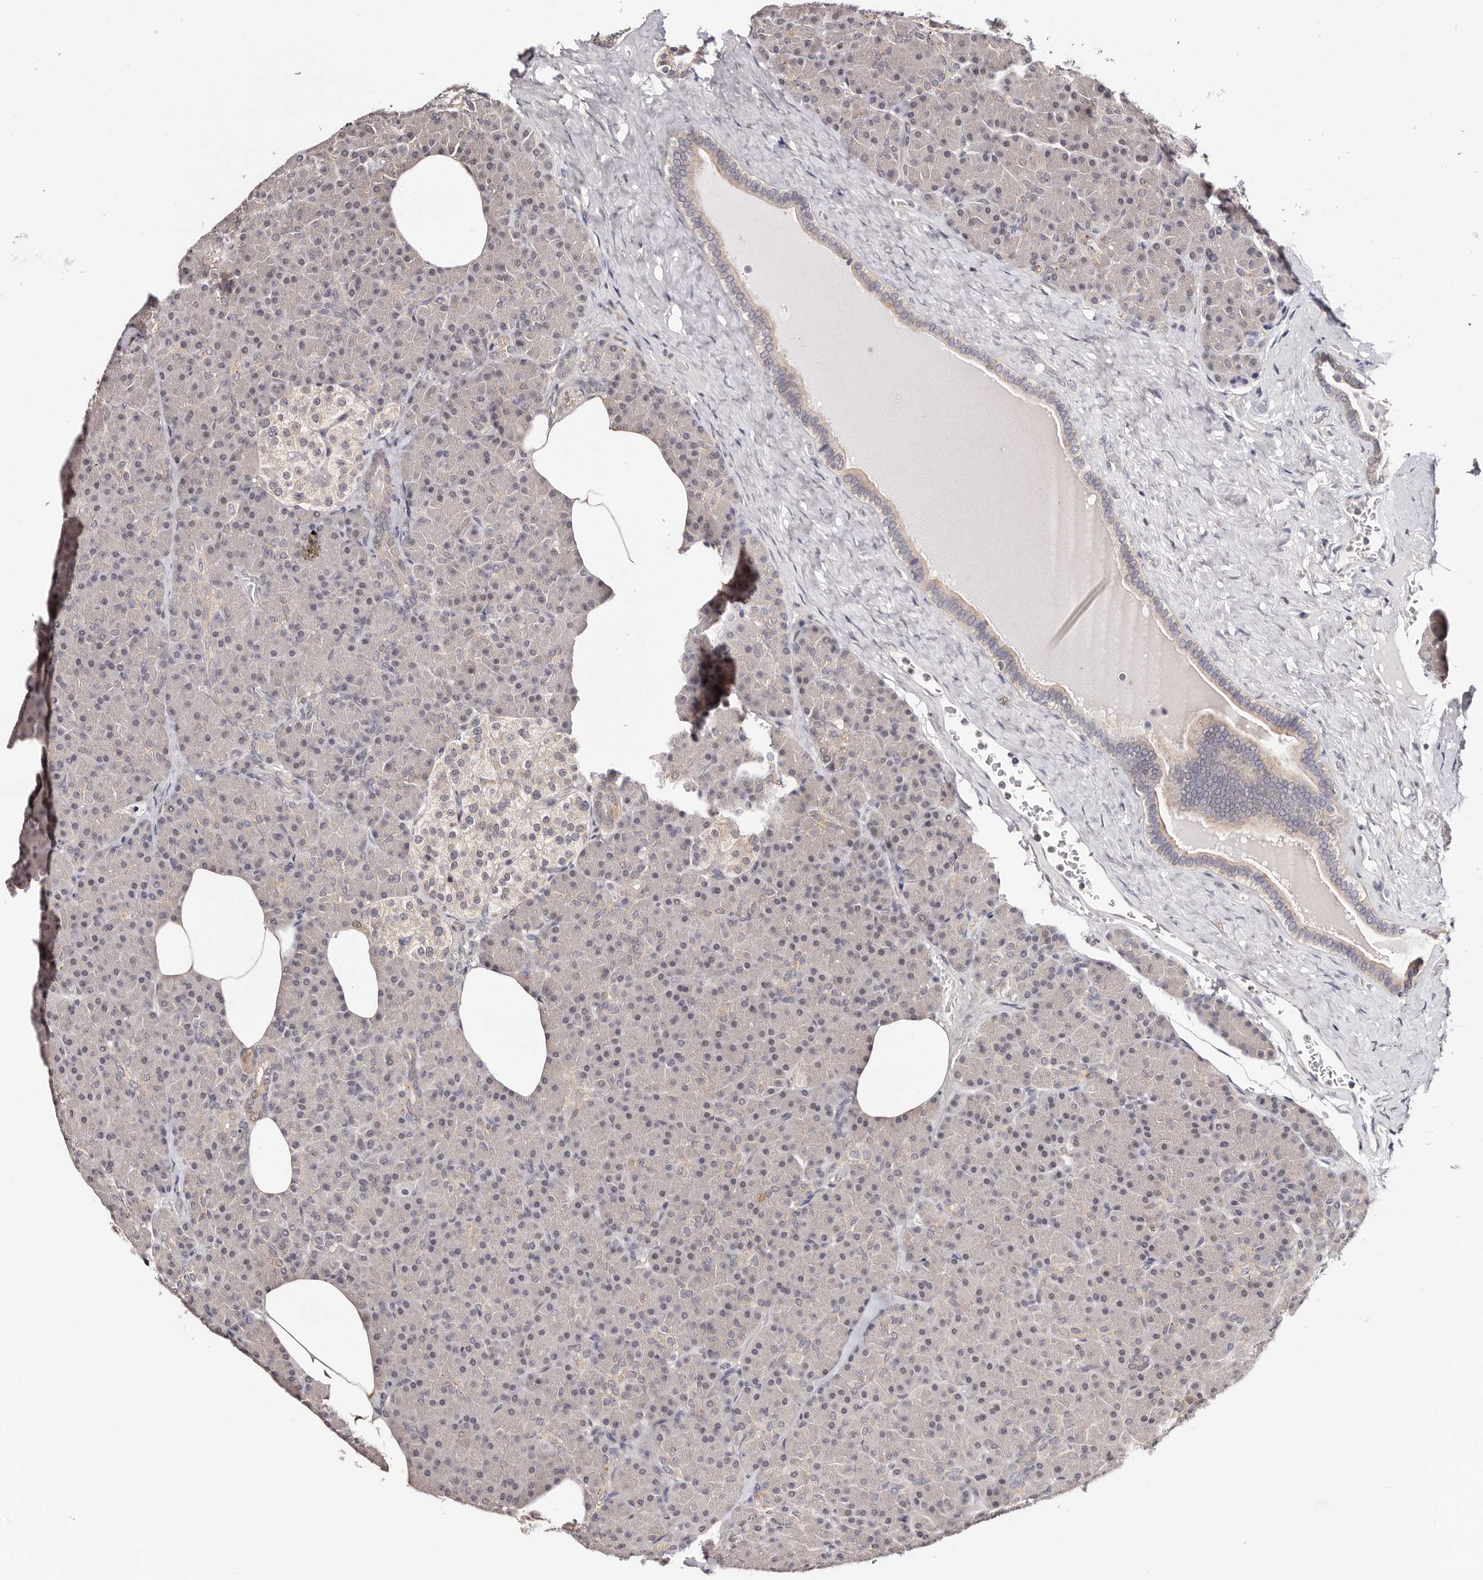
{"staining": {"intensity": "weak", "quantity": "25%-75%", "location": "nuclear"}, "tissue": "pancreas", "cell_type": "Exocrine glandular cells", "image_type": "normal", "snomed": [{"axis": "morphology", "description": "Normal tissue, NOS"}, {"axis": "topography", "description": "Pancreas"}], "caption": "A brown stain highlights weak nuclear expression of a protein in exocrine glandular cells of normal pancreas.", "gene": "TYW3", "patient": {"sex": "female", "age": 43}}